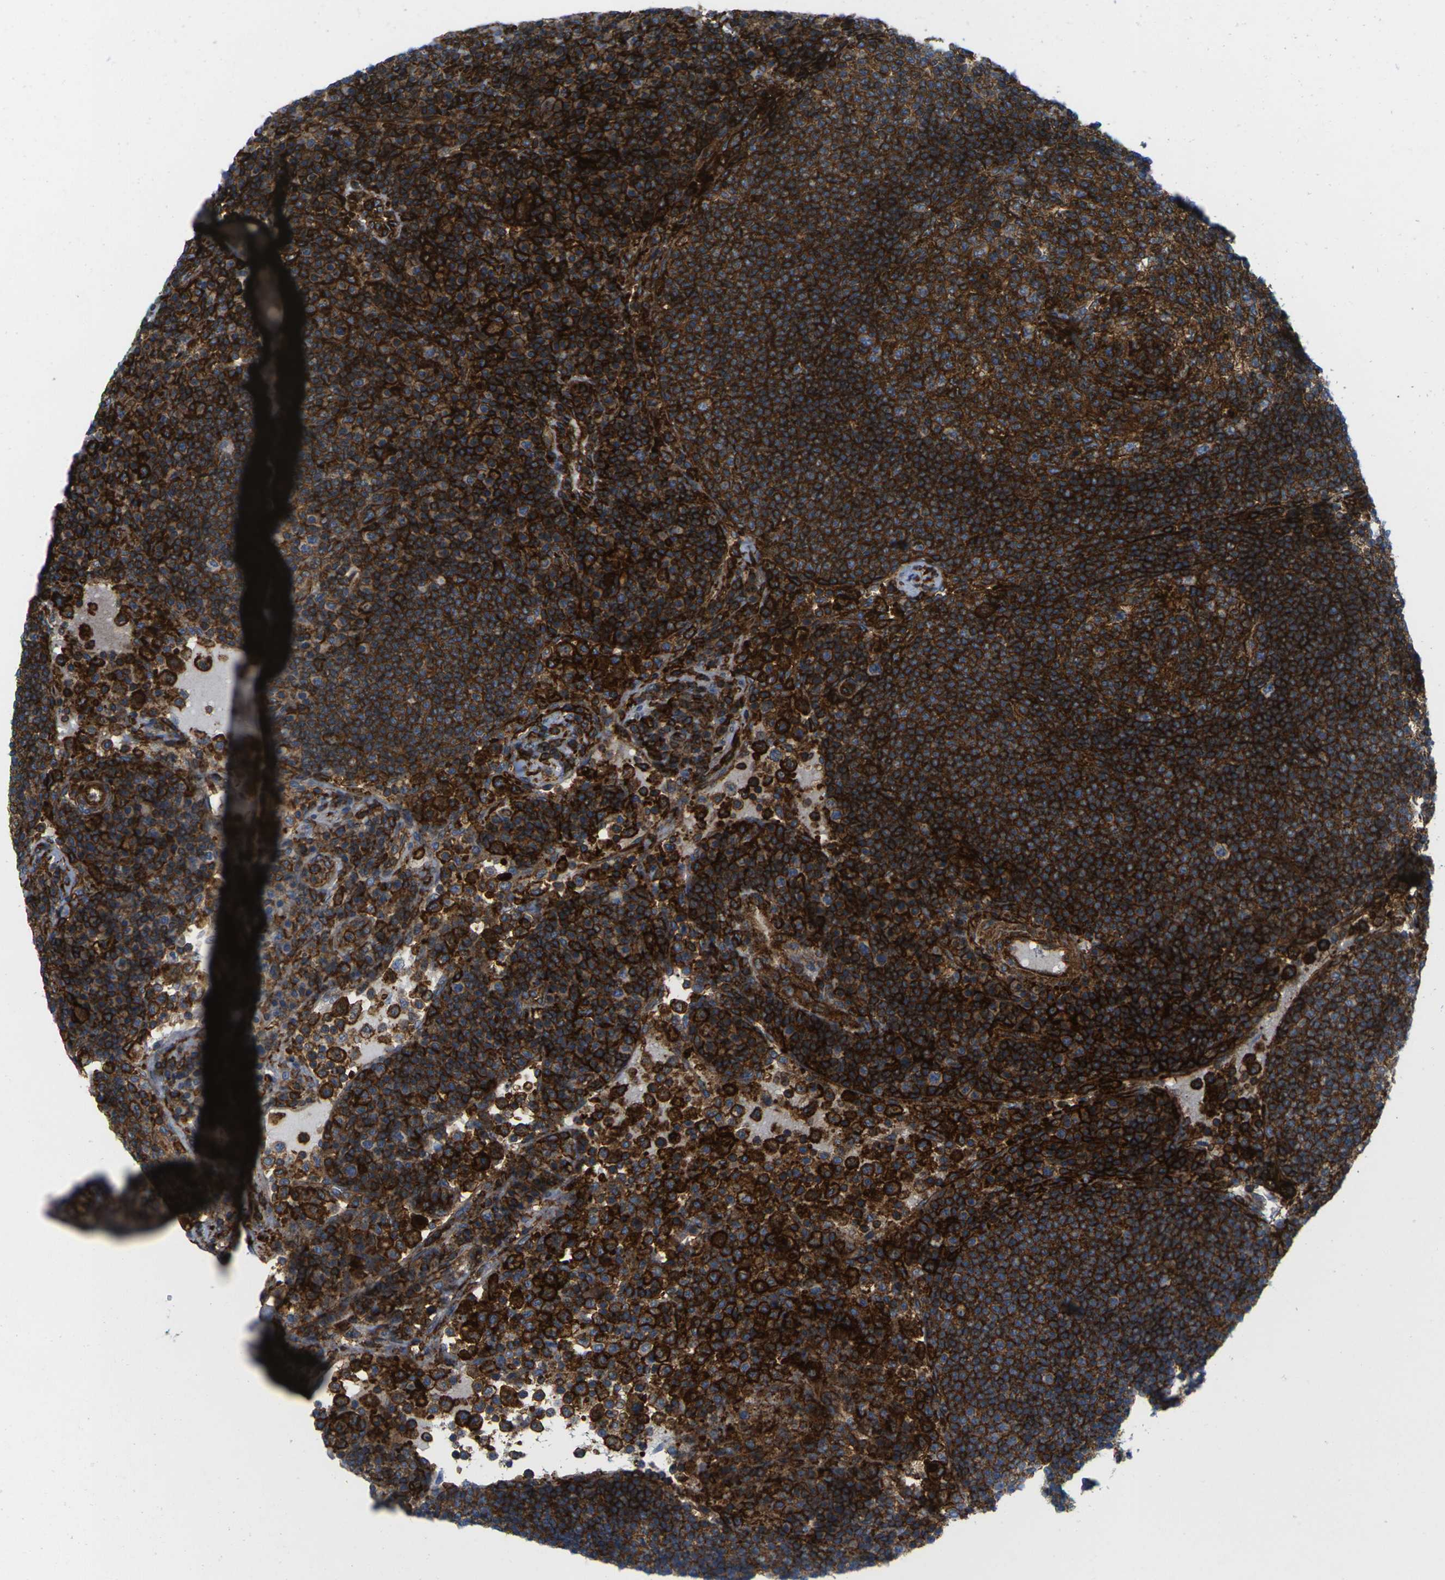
{"staining": {"intensity": "strong", "quantity": ">75%", "location": "cytoplasmic/membranous"}, "tissue": "lymph node", "cell_type": "Germinal center cells", "image_type": "normal", "snomed": [{"axis": "morphology", "description": "Normal tissue, NOS"}, {"axis": "topography", "description": "Lymph node"}], "caption": "Approximately >75% of germinal center cells in unremarkable lymph node demonstrate strong cytoplasmic/membranous protein positivity as visualized by brown immunohistochemical staining.", "gene": "IQGAP1", "patient": {"sex": "female", "age": 53}}